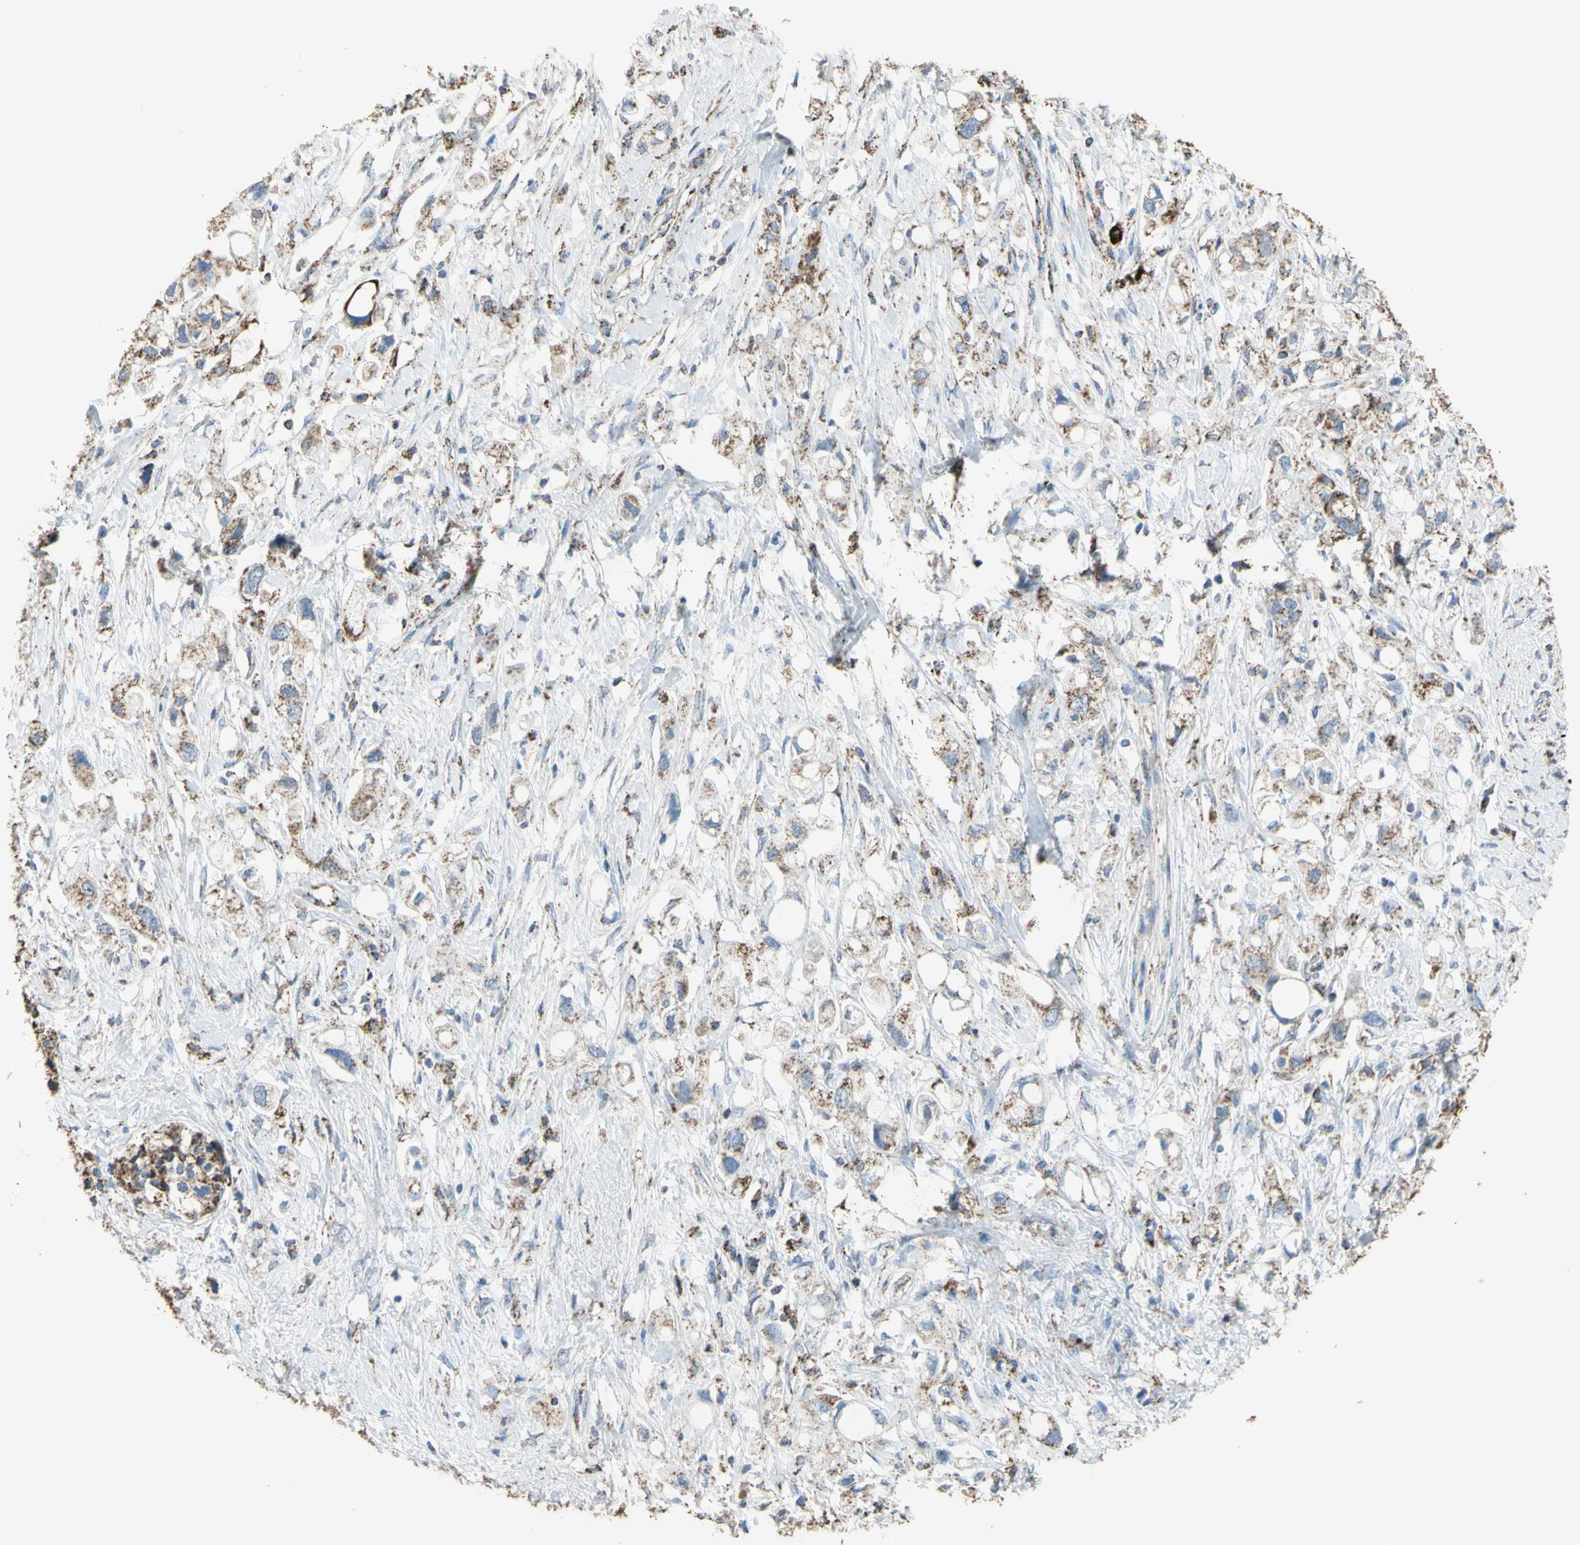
{"staining": {"intensity": "weak", "quantity": "25%-75%", "location": "cytoplasmic/membranous"}, "tissue": "pancreatic cancer", "cell_type": "Tumor cells", "image_type": "cancer", "snomed": [{"axis": "morphology", "description": "Adenocarcinoma, NOS"}, {"axis": "topography", "description": "Pancreas"}], "caption": "Immunohistochemical staining of pancreatic cancer displays weak cytoplasmic/membranous protein positivity in about 25%-75% of tumor cells.", "gene": "CMKLR2", "patient": {"sex": "female", "age": 56}}